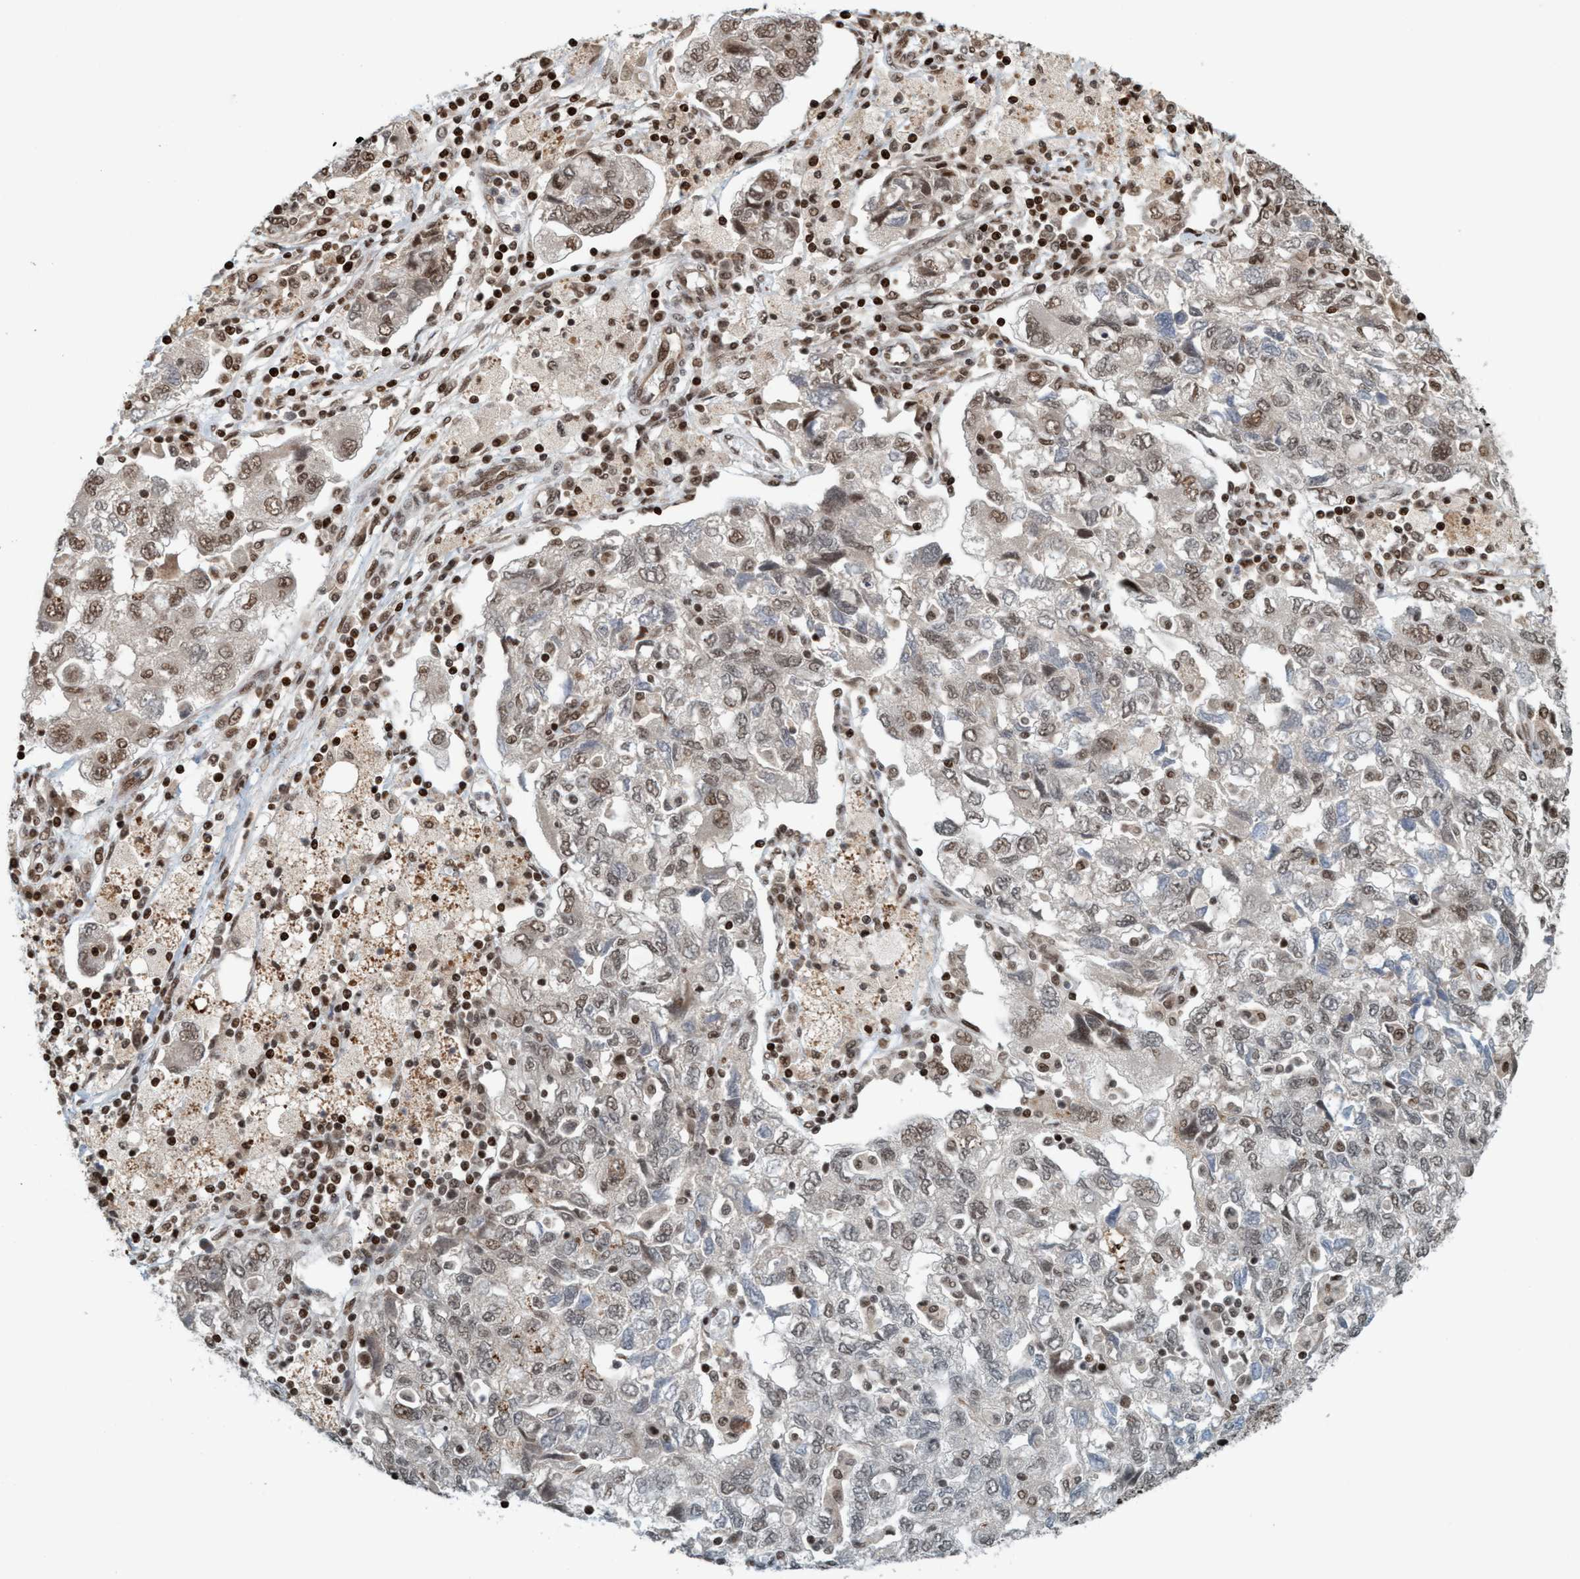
{"staining": {"intensity": "moderate", "quantity": "25%-75%", "location": "nuclear"}, "tissue": "ovarian cancer", "cell_type": "Tumor cells", "image_type": "cancer", "snomed": [{"axis": "morphology", "description": "Carcinoma, NOS"}, {"axis": "morphology", "description": "Cystadenocarcinoma, serous, NOS"}, {"axis": "topography", "description": "Ovary"}], "caption": "Immunohistochemistry (IHC) photomicrograph of human ovarian cancer stained for a protein (brown), which demonstrates medium levels of moderate nuclear staining in about 25%-75% of tumor cells.", "gene": "SMCR8", "patient": {"sex": "female", "age": 69}}